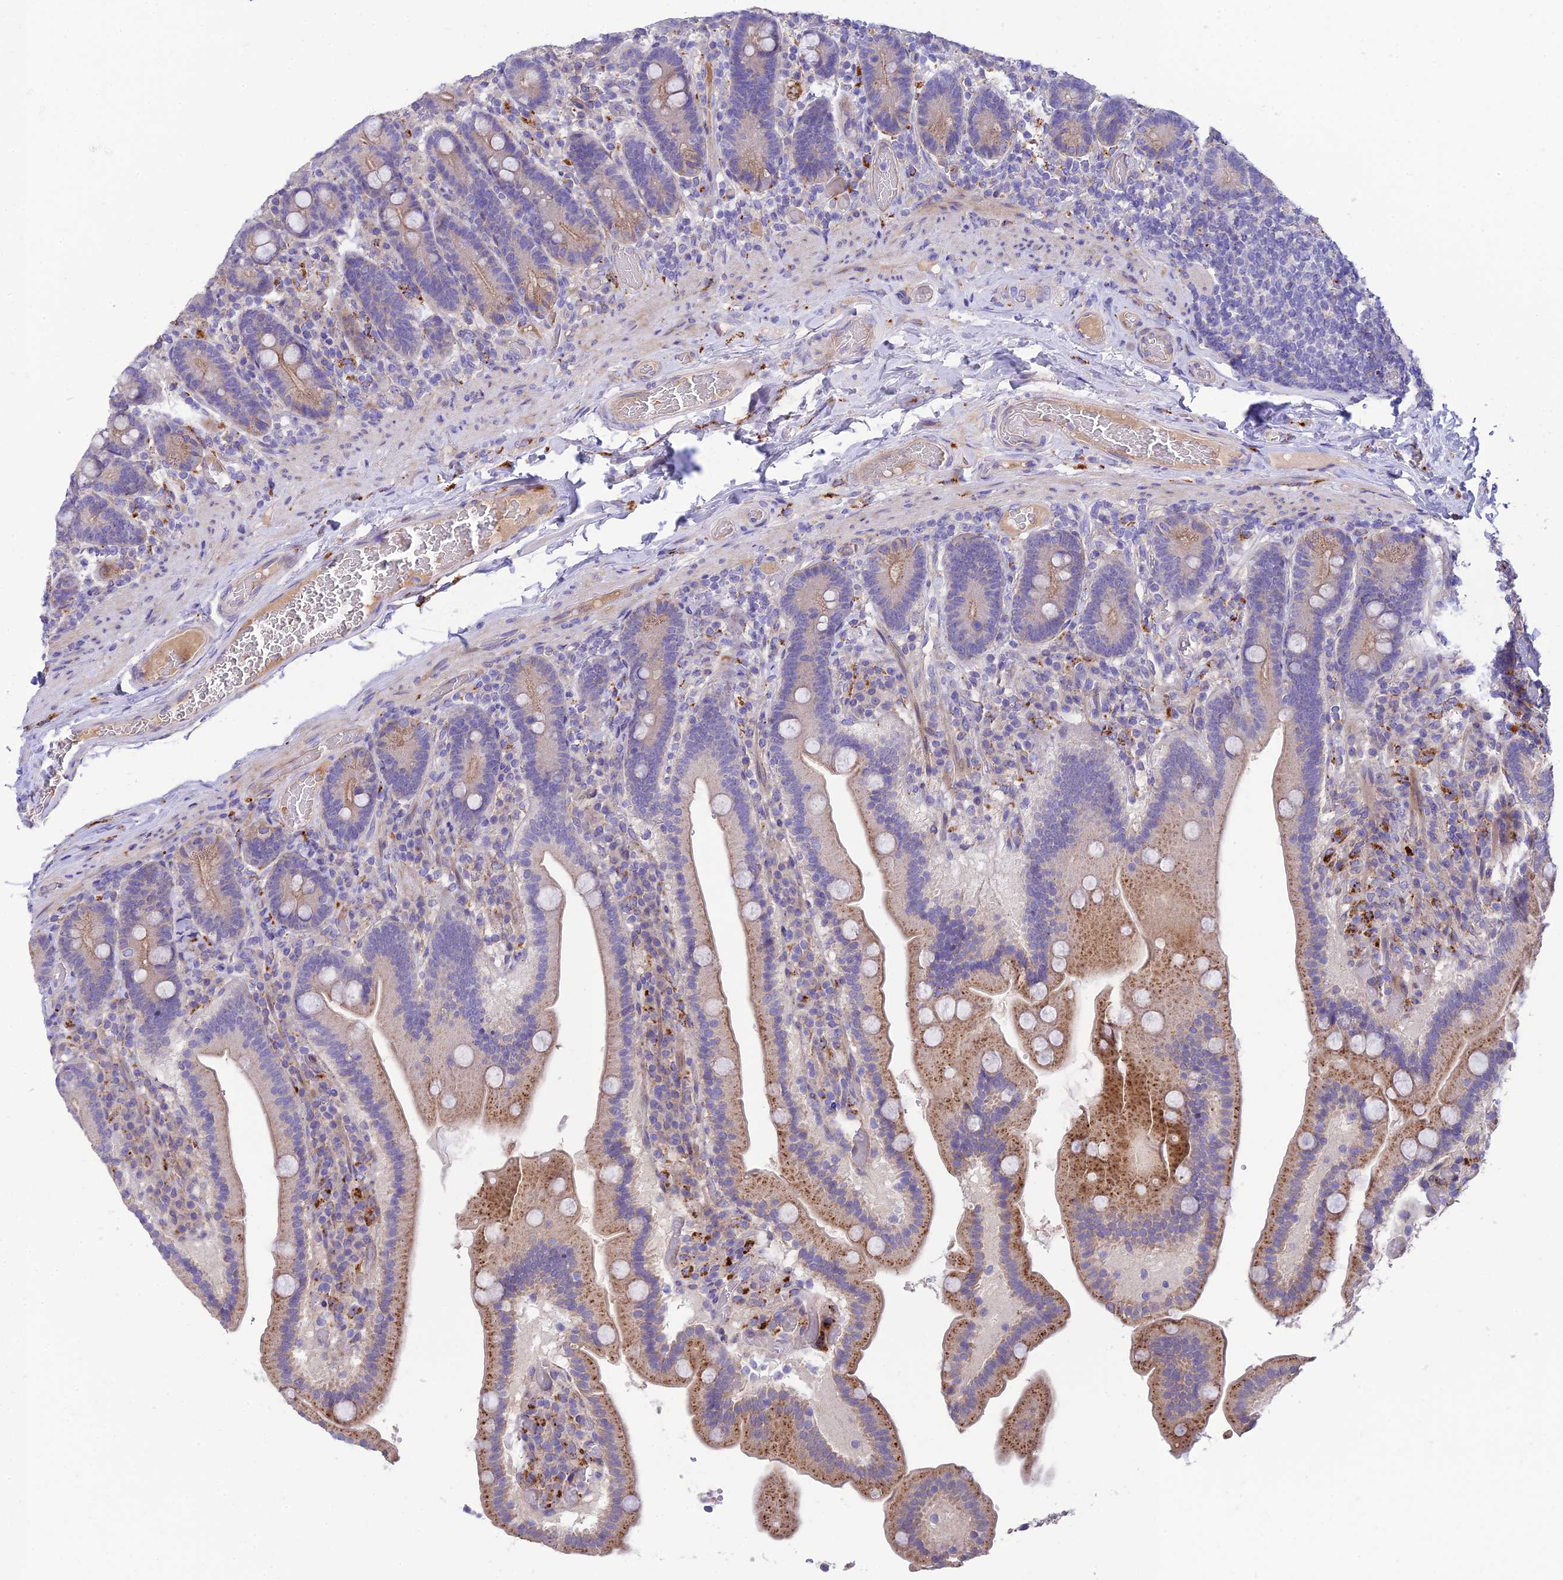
{"staining": {"intensity": "moderate", "quantity": "25%-75%", "location": "cytoplasmic/membranous"}, "tissue": "duodenum", "cell_type": "Glandular cells", "image_type": "normal", "snomed": [{"axis": "morphology", "description": "Normal tissue, NOS"}, {"axis": "topography", "description": "Duodenum"}], "caption": "The photomicrograph demonstrates immunohistochemical staining of normal duodenum. There is moderate cytoplasmic/membranous expression is identified in approximately 25%-75% of glandular cells. (brown staining indicates protein expression, while blue staining denotes nuclei).", "gene": "CCDC157", "patient": {"sex": "female", "age": 62}}